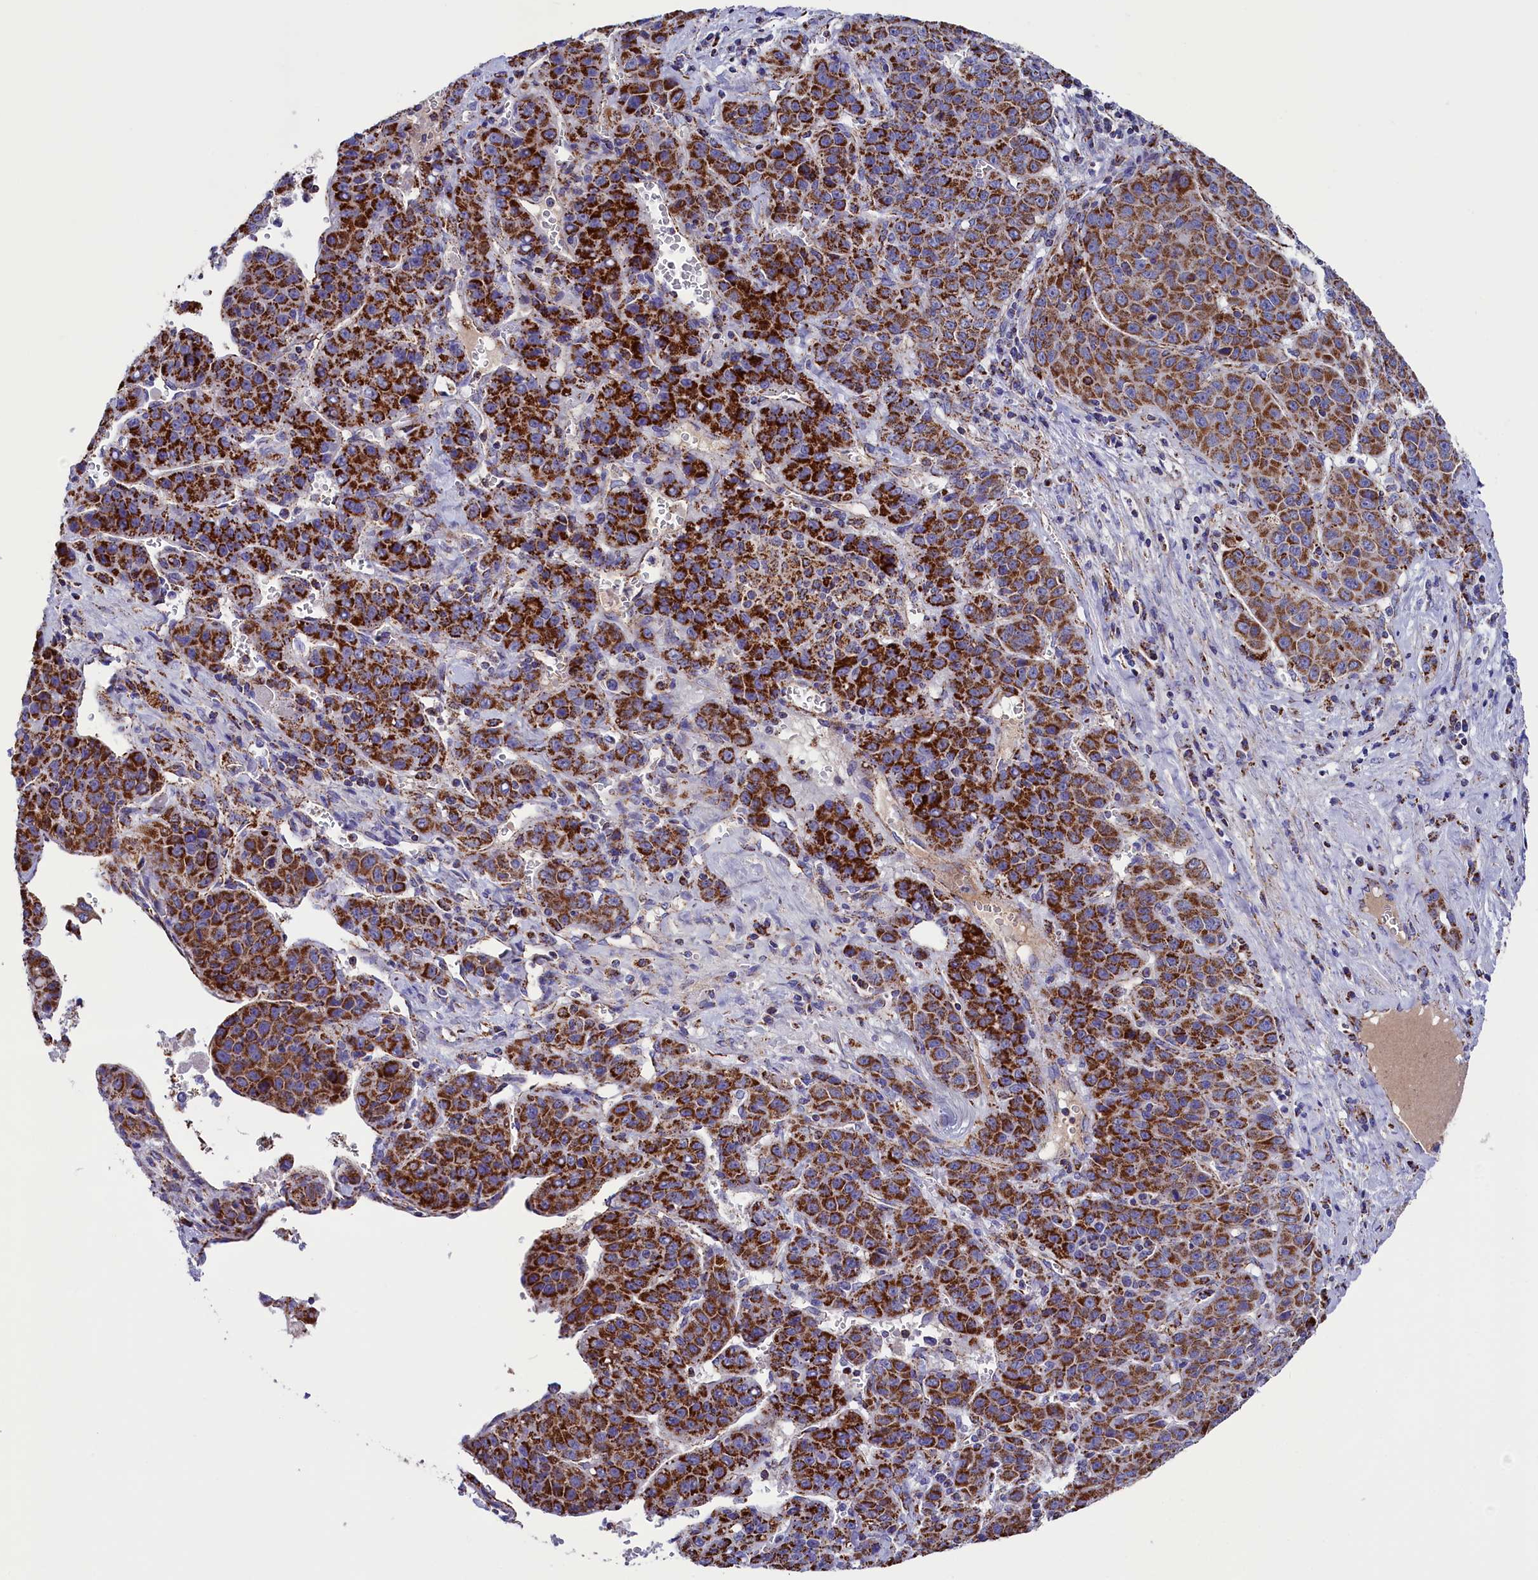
{"staining": {"intensity": "strong", "quantity": ">75%", "location": "cytoplasmic/membranous"}, "tissue": "liver cancer", "cell_type": "Tumor cells", "image_type": "cancer", "snomed": [{"axis": "morphology", "description": "Carcinoma, Hepatocellular, NOS"}, {"axis": "topography", "description": "Liver"}], "caption": "Immunohistochemistry histopathology image of human liver cancer stained for a protein (brown), which shows high levels of strong cytoplasmic/membranous positivity in about >75% of tumor cells.", "gene": "SLC39A3", "patient": {"sex": "female", "age": 53}}